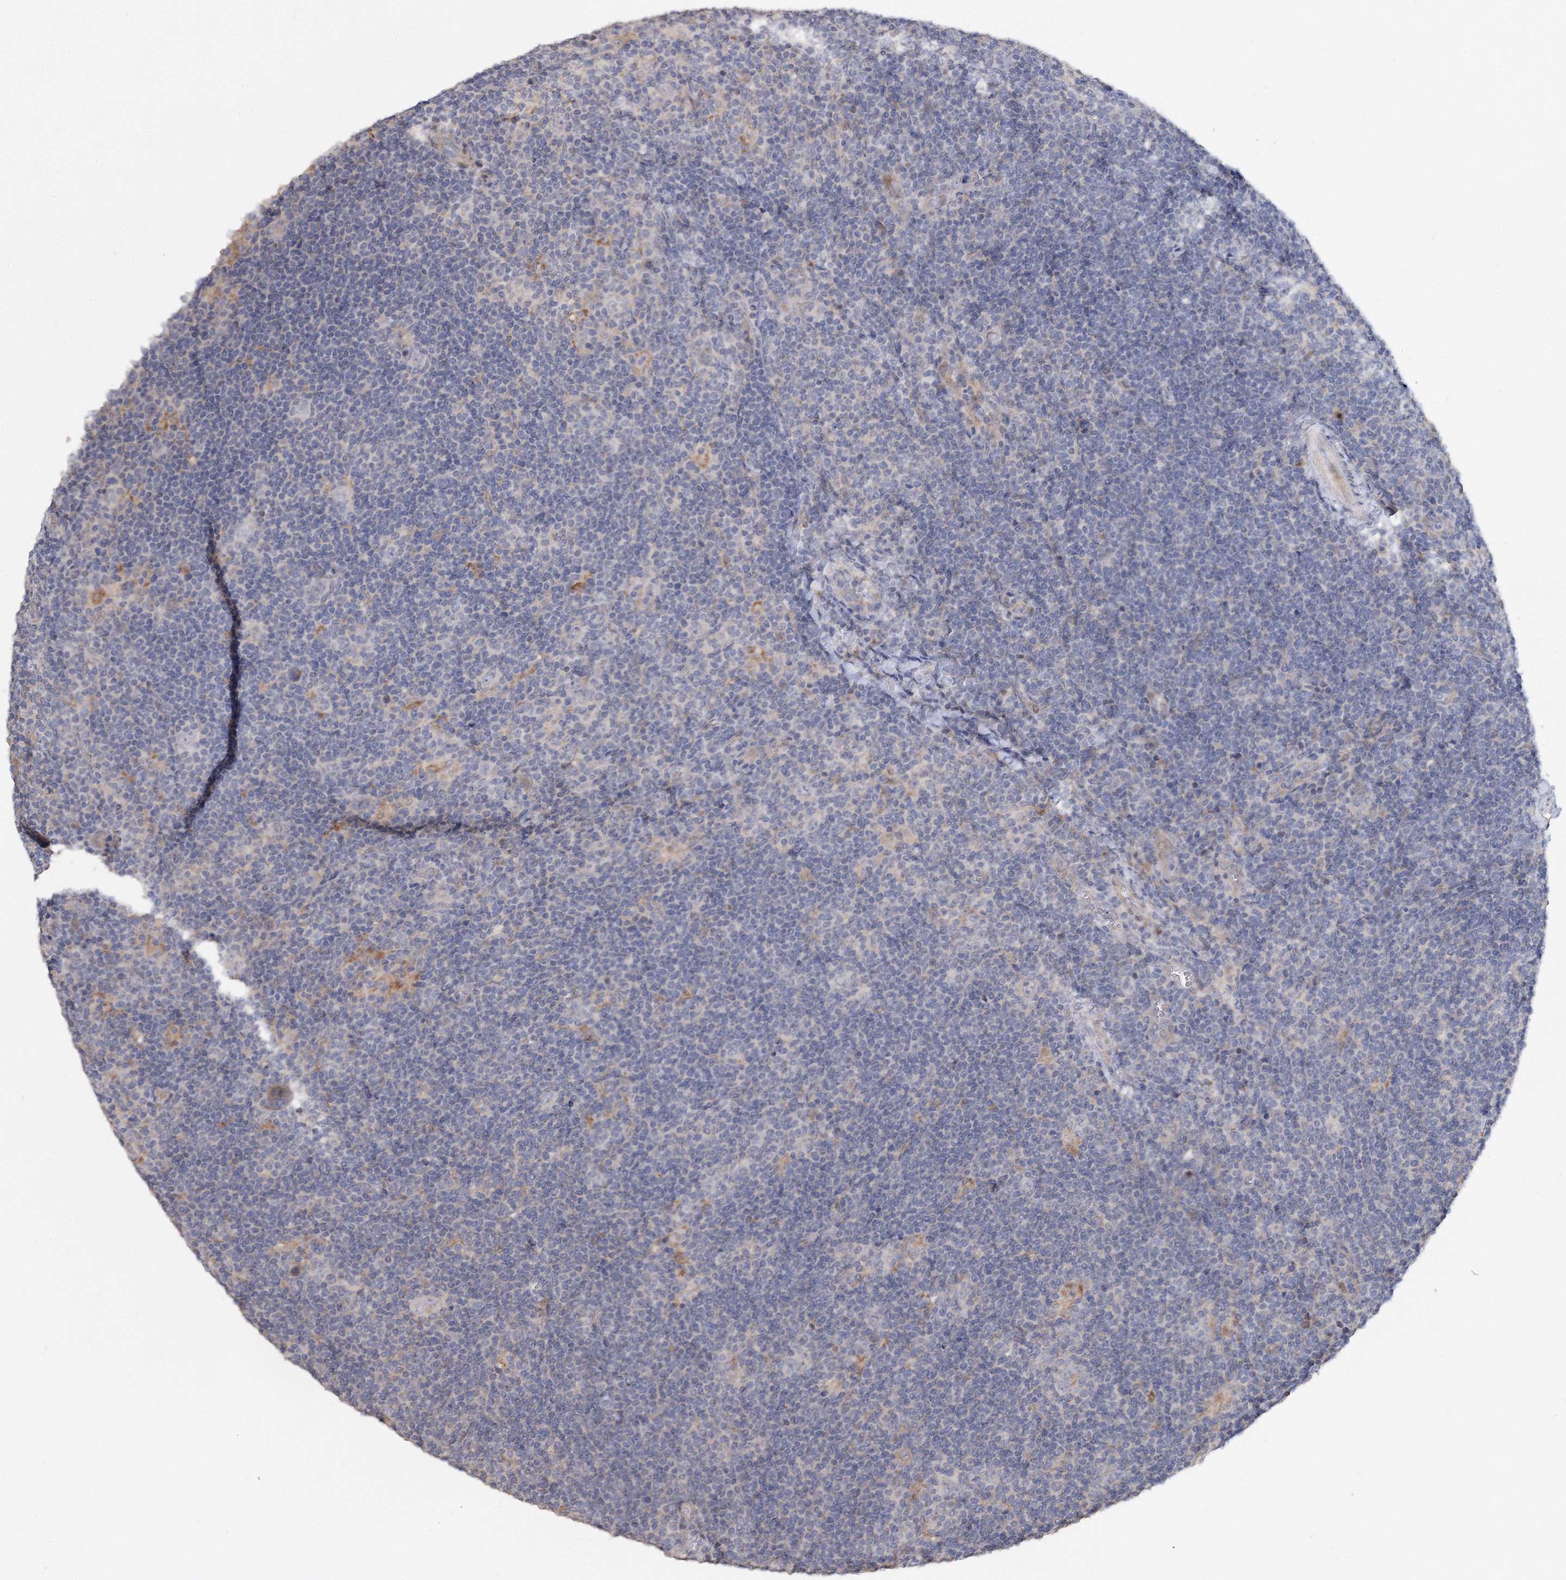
{"staining": {"intensity": "negative", "quantity": "none", "location": "none"}, "tissue": "lymphoma", "cell_type": "Tumor cells", "image_type": "cancer", "snomed": [{"axis": "morphology", "description": "Hodgkin's disease, NOS"}, {"axis": "topography", "description": "Lymph node"}], "caption": "Tumor cells show no significant expression in lymphoma.", "gene": "GJB5", "patient": {"sex": "female", "age": 57}}